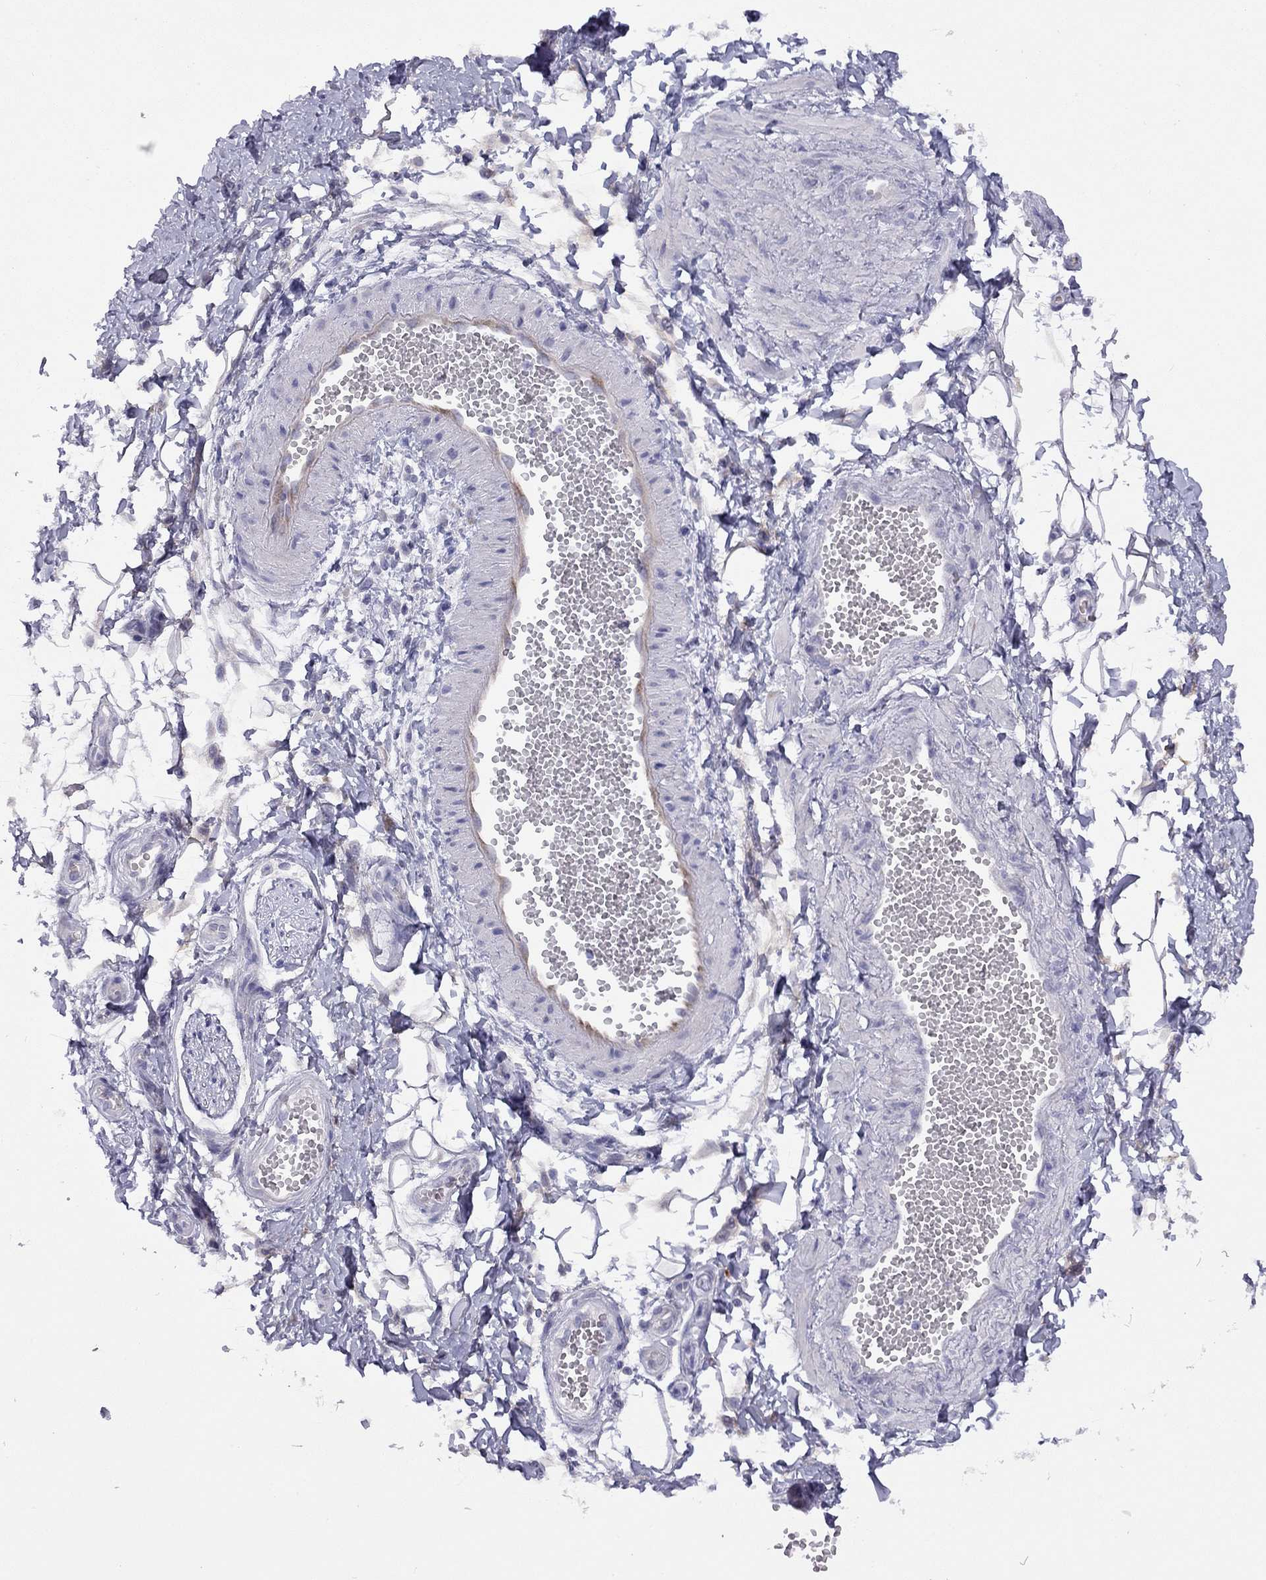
{"staining": {"intensity": "negative", "quantity": "none", "location": "none"}, "tissue": "adipose tissue", "cell_type": "Adipocytes", "image_type": "normal", "snomed": [{"axis": "morphology", "description": "Normal tissue, NOS"}, {"axis": "topography", "description": "Smooth muscle"}, {"axis": "topography", "description": "Peripheral nerve tissue"}], "caption": "An immunohistochemistry (IHC) image of benign adipose tissue is shown. There is no staining in adipocytes of adipose tissue.", "gene": "CPNE4", "patient": {"sex": "male", "age": 22}}